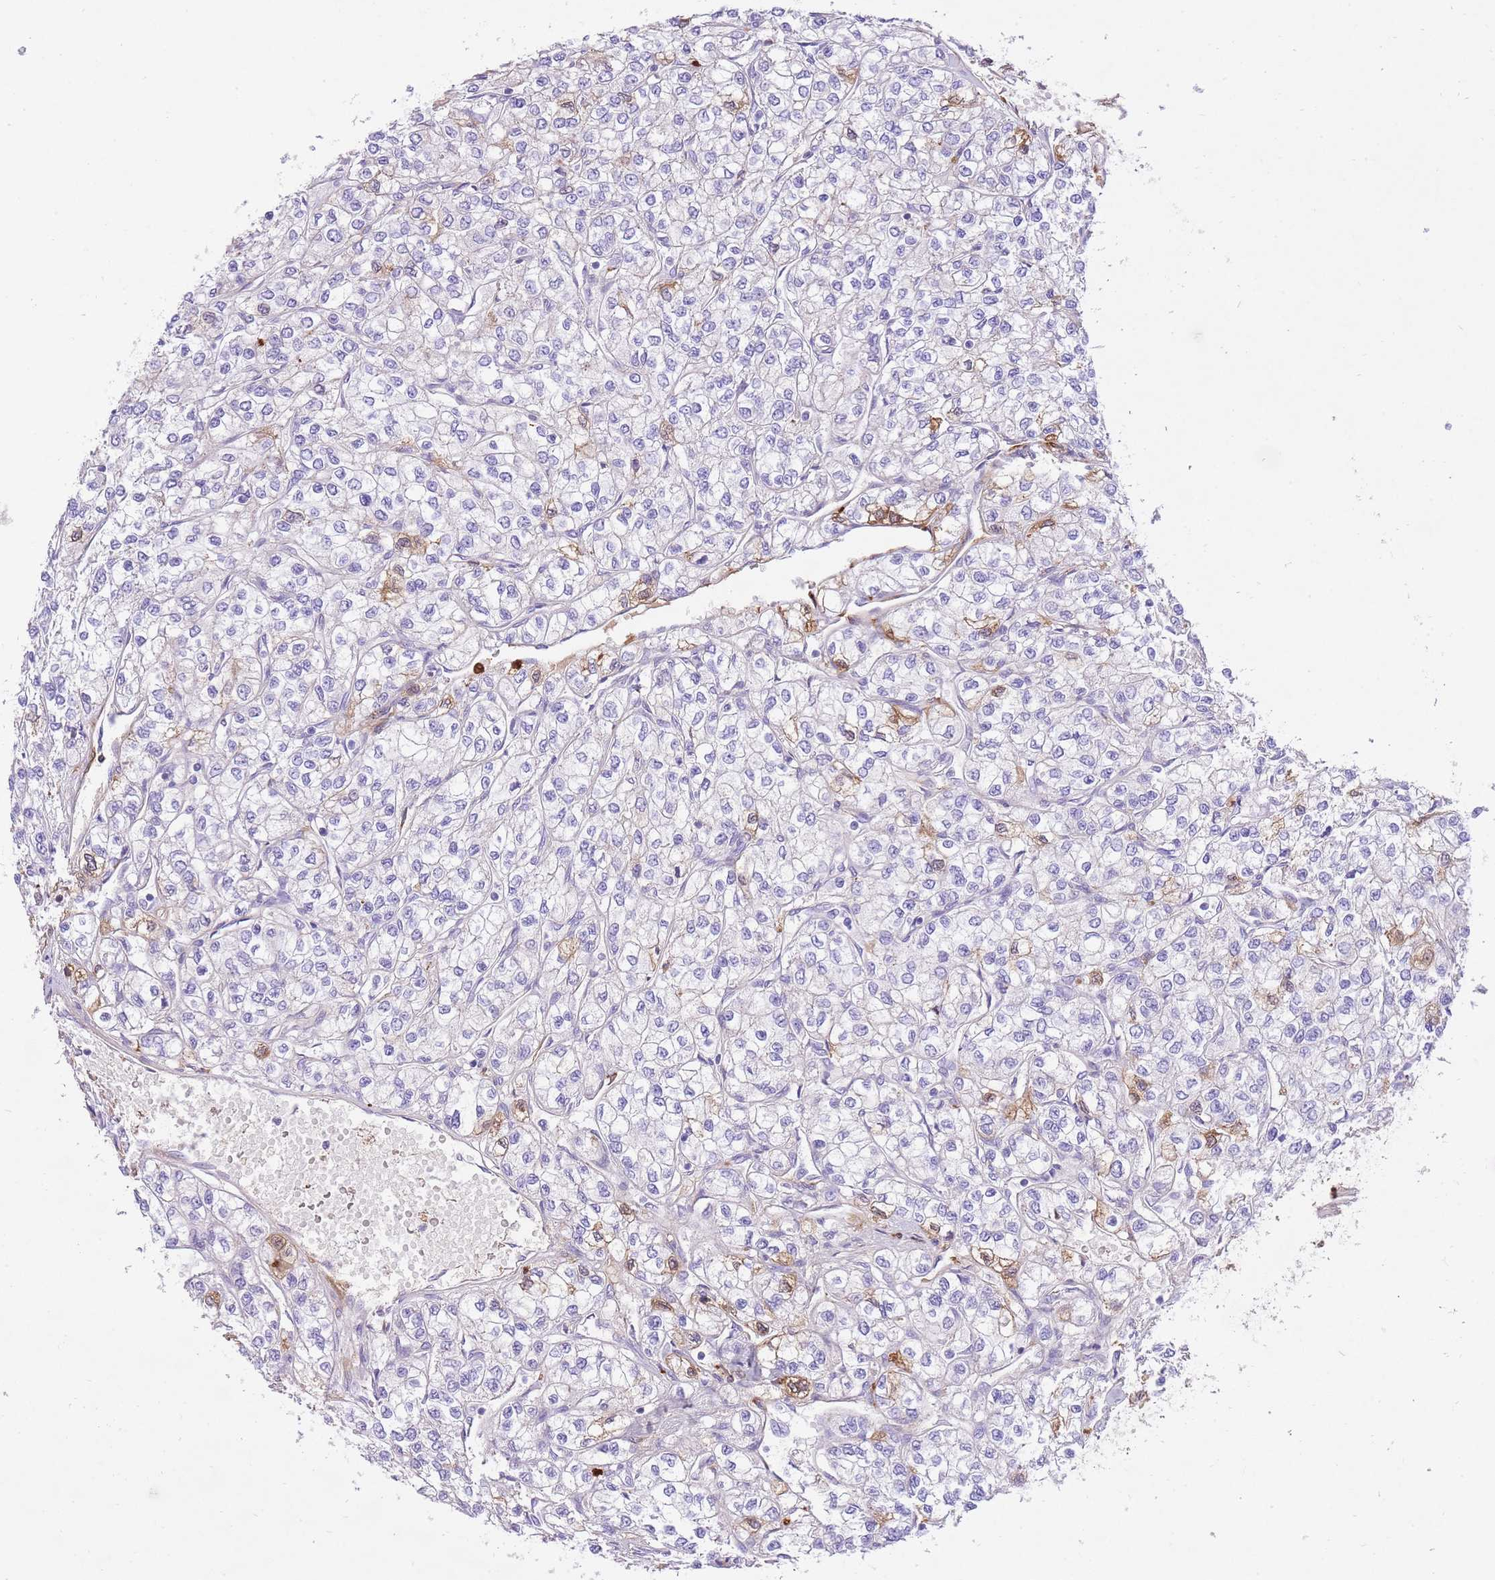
{"staining": {"intensity": "negative", "quantity": "none", "location": "none"}, "tissue": "renal cancer", "cell_type": "Tumor cells", "image_type": "cancer", "snomed": [{"axis": "morphology", "description": "Adenocarcinoma, NOS"}, {"axis": "topography", "description": "Kidney"}], "caption": "A high-resolution image shows IHC staining of renal adenocarcinoma, which displays no significant positivity in tumor cells.", "gene": "HRG", "patient": {"sex": "male", "age": 80}}